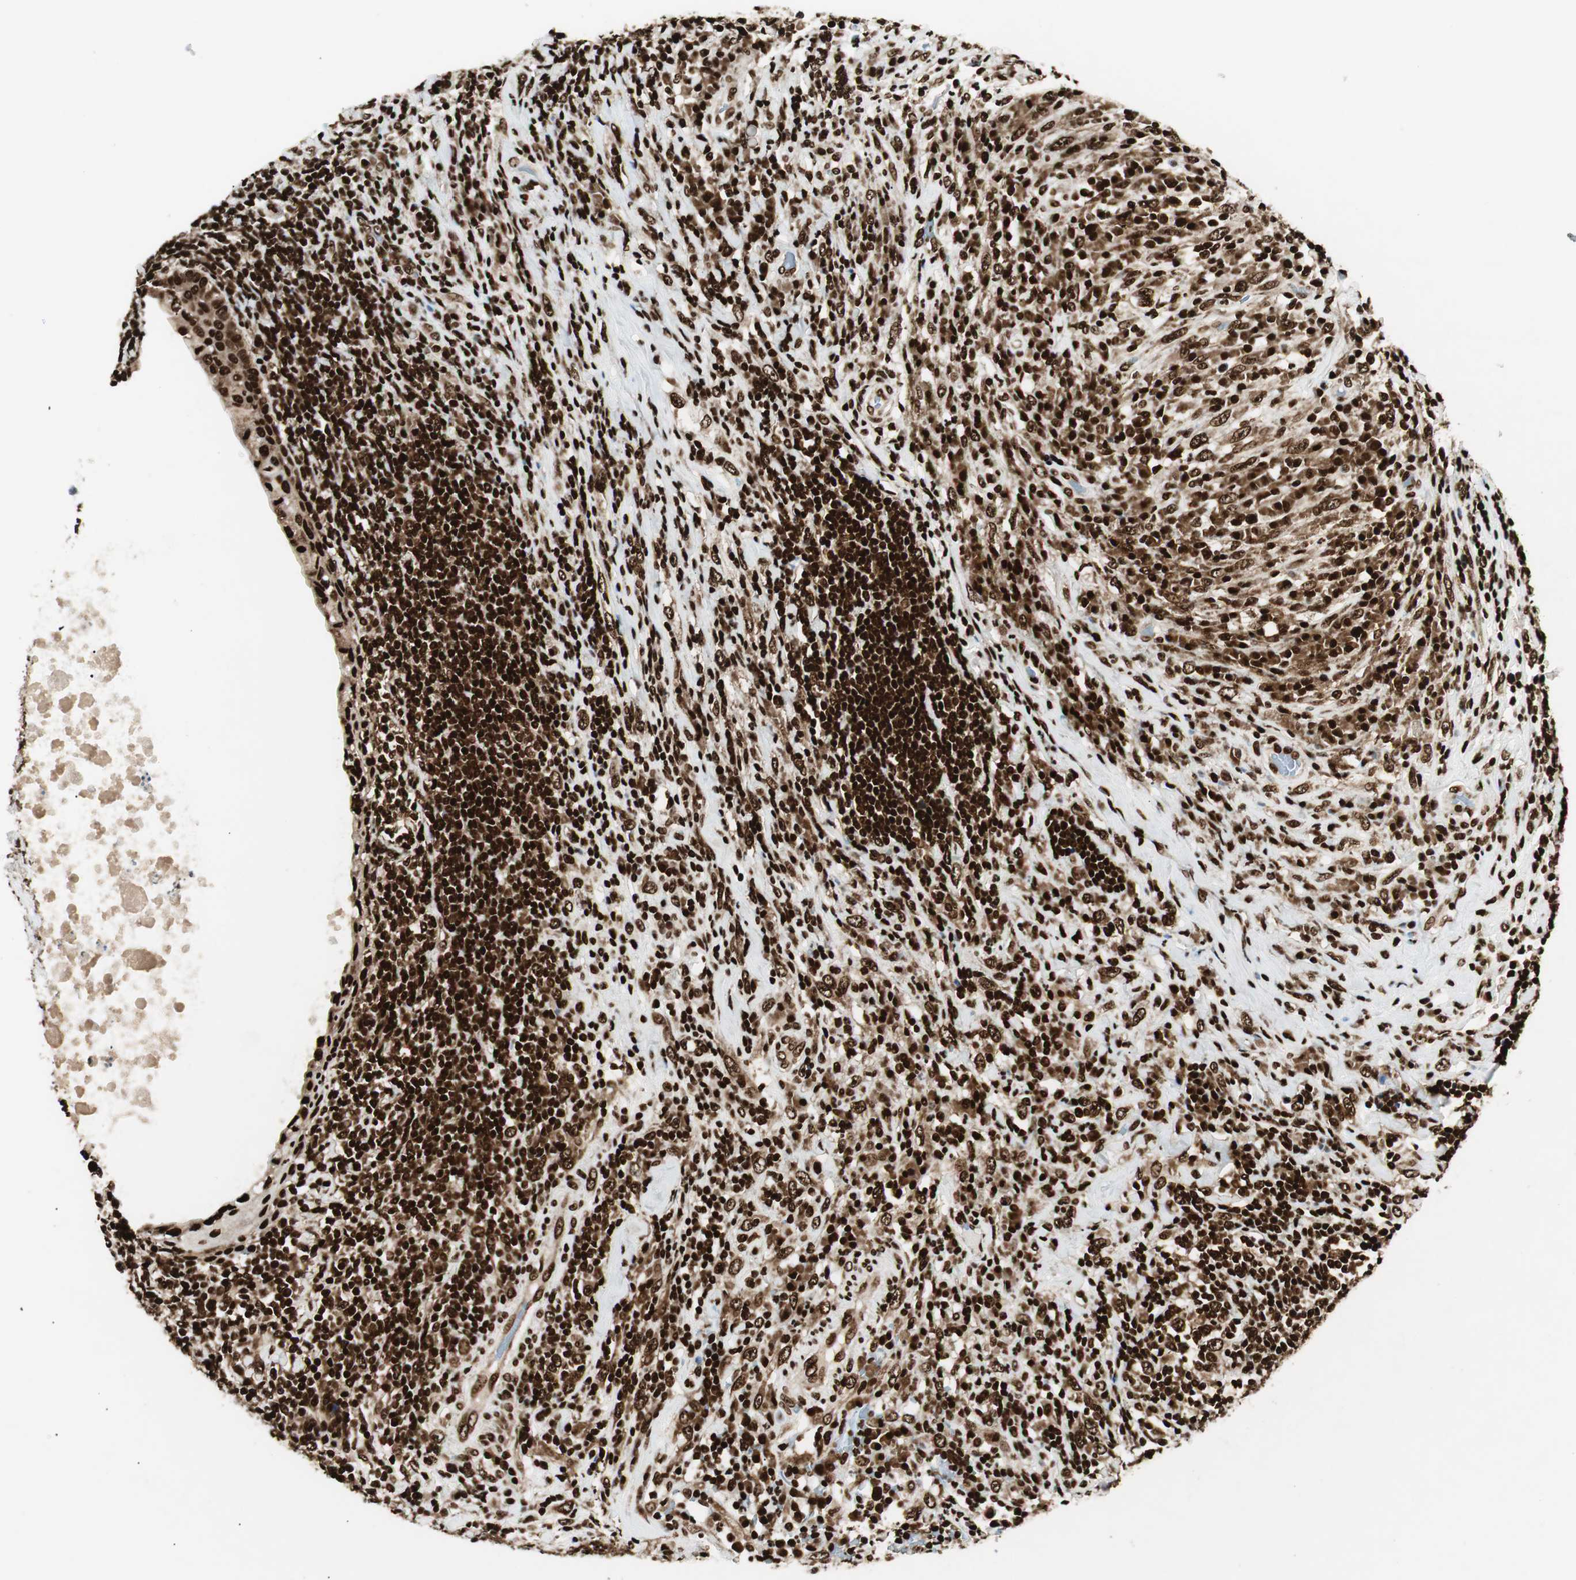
{"staining": {"intensity": "strong", "quantity": ">75%", "location": "nuclear"}, "tissue": "testis cancer", "cell_type": "Tumor cells", "image_type": "cancer", "snomed": [{"axis": "morphology", "description": "Necrosis, NOS"}, {"axis": "morphology", "description": "Carcinoma, Embryonal, NOS"}, {"axis": "topography", "description": "Testis"}], "caption": "High-magnification brightfield microscopy of testis cancer (embryonal carcinoma) stained with DAB (3,3'-diaminobenzidine) (brown) and counterstained with hematoxylin (blue). tumor cells exhibit strong nuclear positivity is seen in about>75% of cells.", "gene": "EWSR1", "patient": {"sex": "male", "age": 19}}